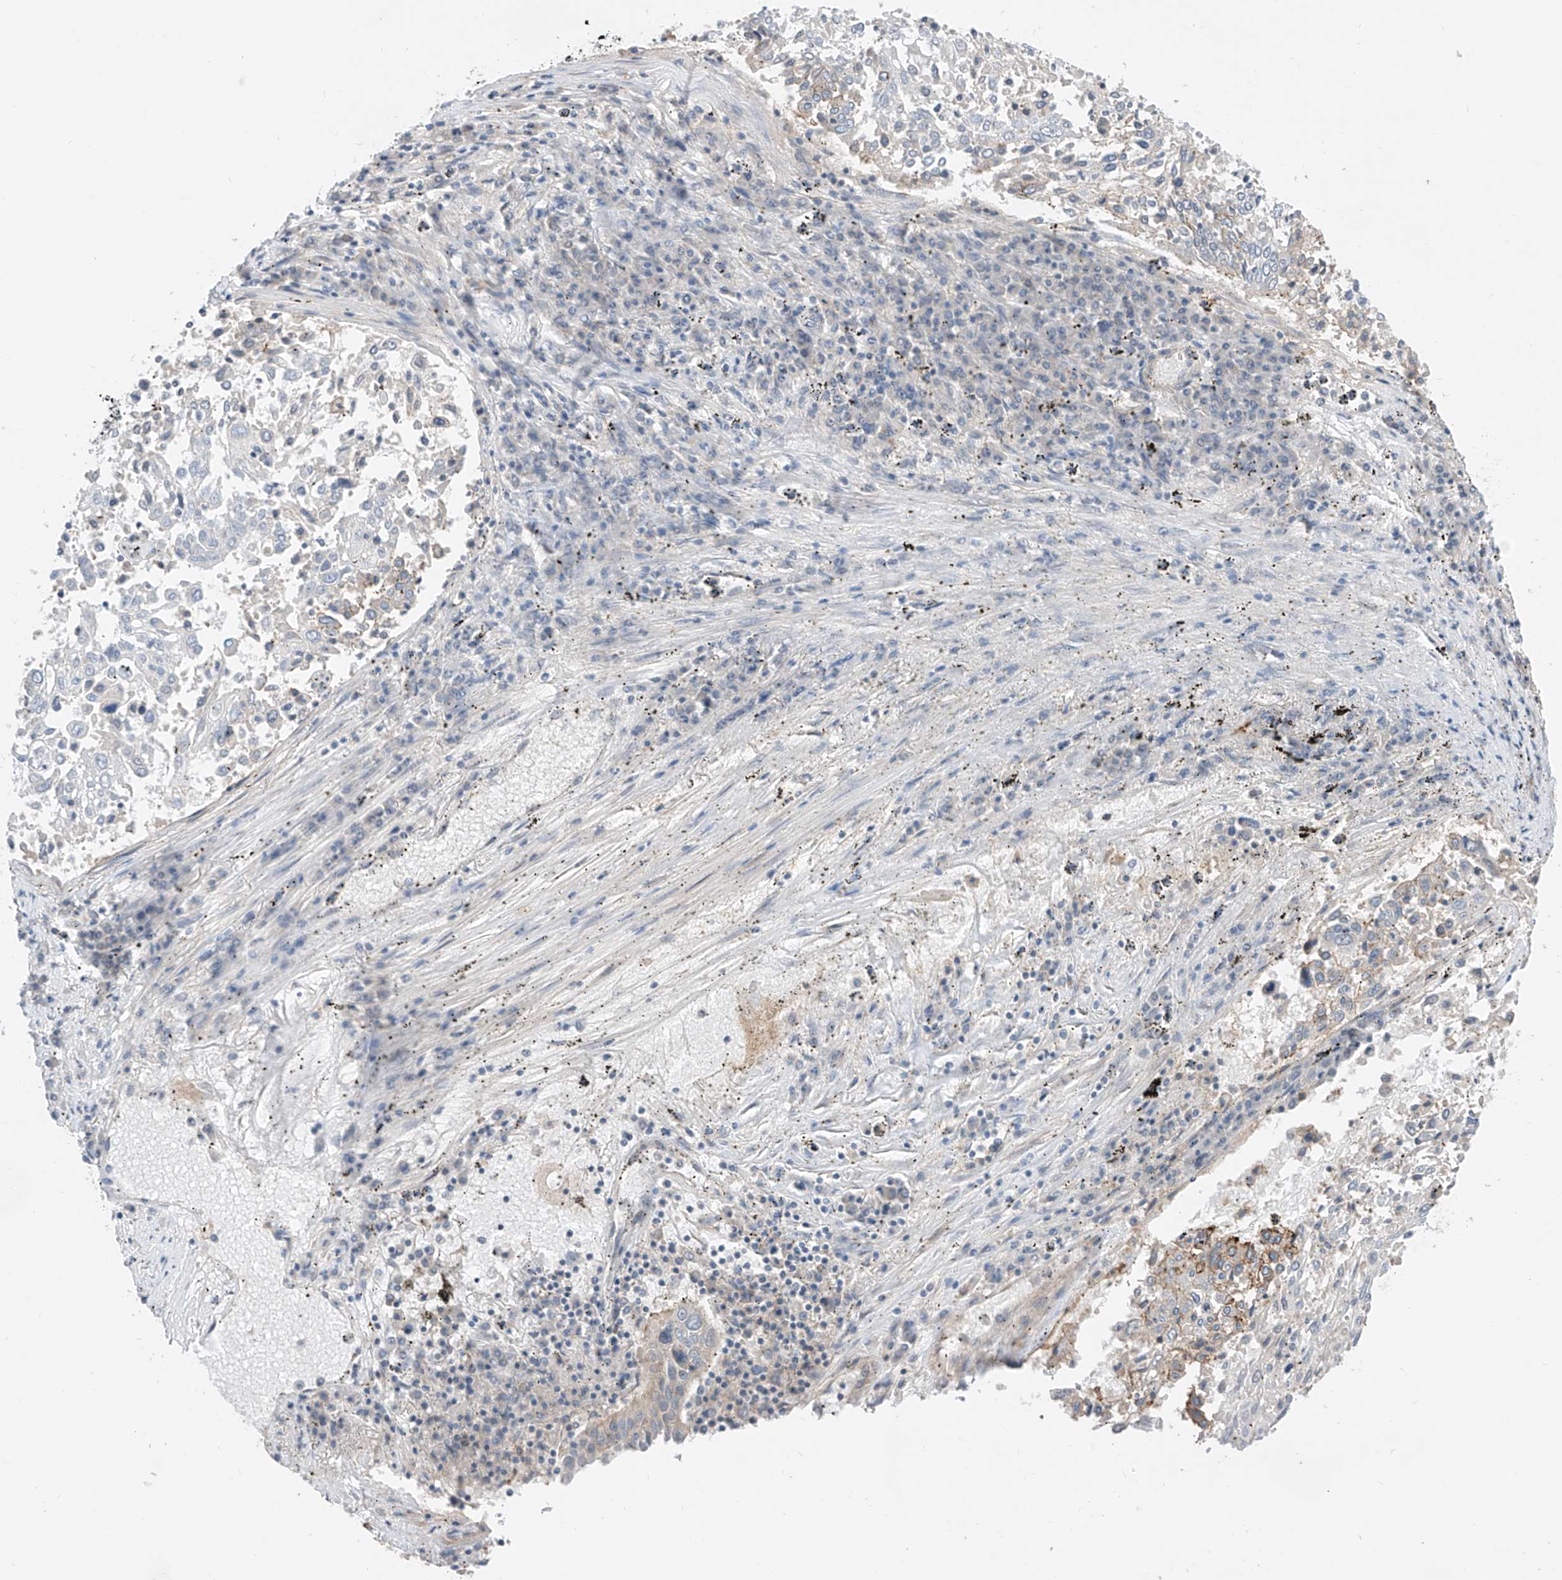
{"staining": {"intensity": "negative", "quantity": "none", "location": "none"}, "tissue": "lung cancer", "cell_type": "Tumor cells", "image_type": "cancer", "snomed": [{"axis": "morphology", "description": "Squamous cell carcinoma, NOS"}, {"axis": "topography", "description": "Lung"}], "caption": "Squamous cell carcinoma (lung) was stained to show a protein in brown. There is no significant positivity in tumor cells.", "gene": "ABLIM2", "patient": {"sex": "male", "age": 65}}